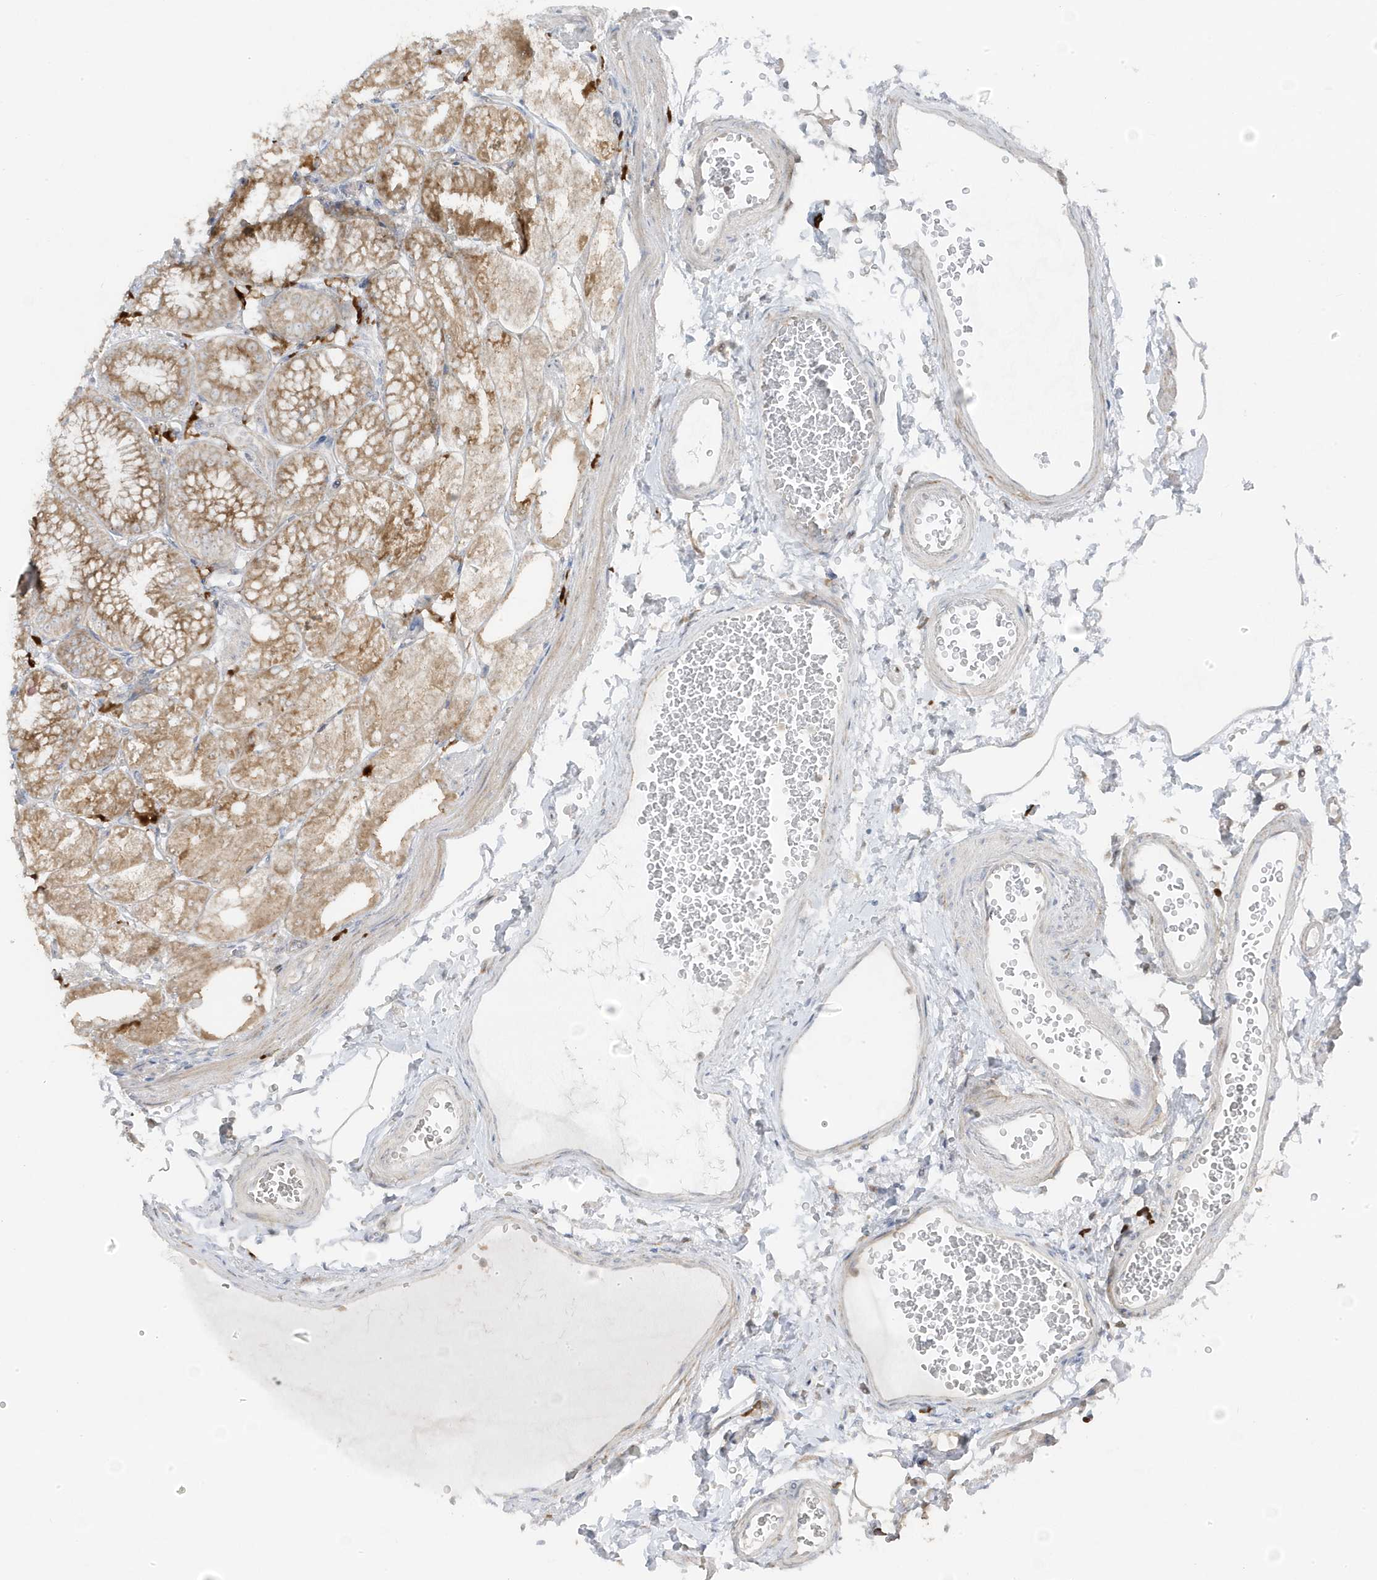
{"staining": {"intensity": "moderate", "quantity": ">75%", "location": "cytoplasmic/membranous"}, "tissue": "stomach", "cell_type": "Glandular cells", "image_type": "normal", "snomed": [{"axis": "morphology", "description": "Normal tissue, NOS"}, {"axis": "topography", "description": "Stomach, lower"}], "caption": "IHC of benign human stomach displays medium levels of moderate cytoplasmic/membranous positivity in about >75% of glandular cells. Immunohistochemistry (ihc) stains the protein of interest in brown and the nuclei are stained blue.", "gene": "ZNF654", "patient": {"sex": "male", "age": 71}}